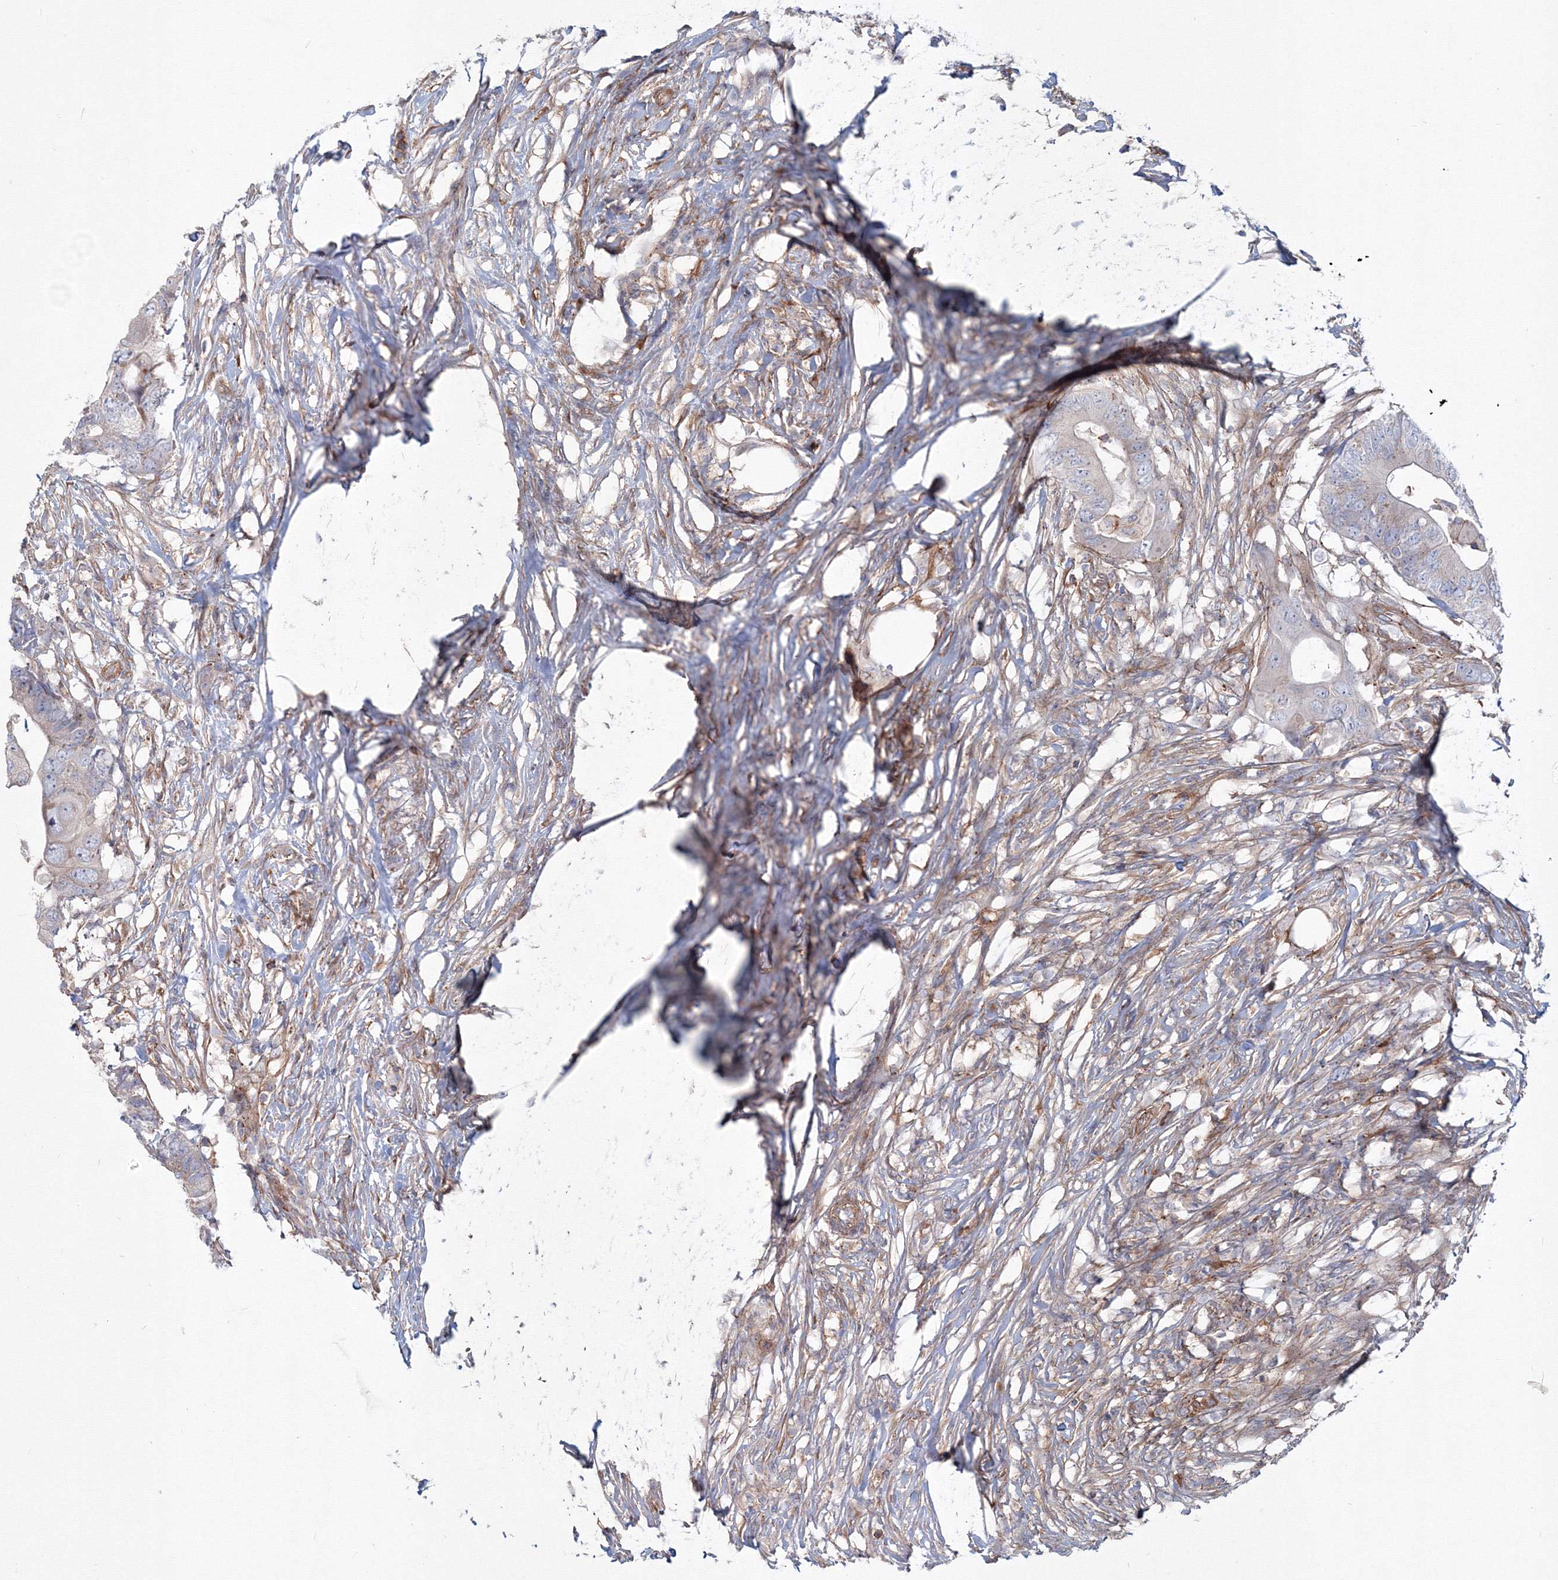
{"staining": {"intensity": "negative", "quantity": "none", "location": "none"}, "tissue": "colorectal cancer", "cell_type": "Tumor cells", "image_type": "cancer", "snomed": [{"axis": "morphology", "description": "Adenocarcinoma, NOS"}, {"axis": "topography", "description": "Colon"}], "caption": "The micrograph demonstrates no staining of tumor cells in colorectal cancer (adenocarcinoma).", "gene": "SH3PXD2A", "patient": {"sex": "male", "age": 71}}